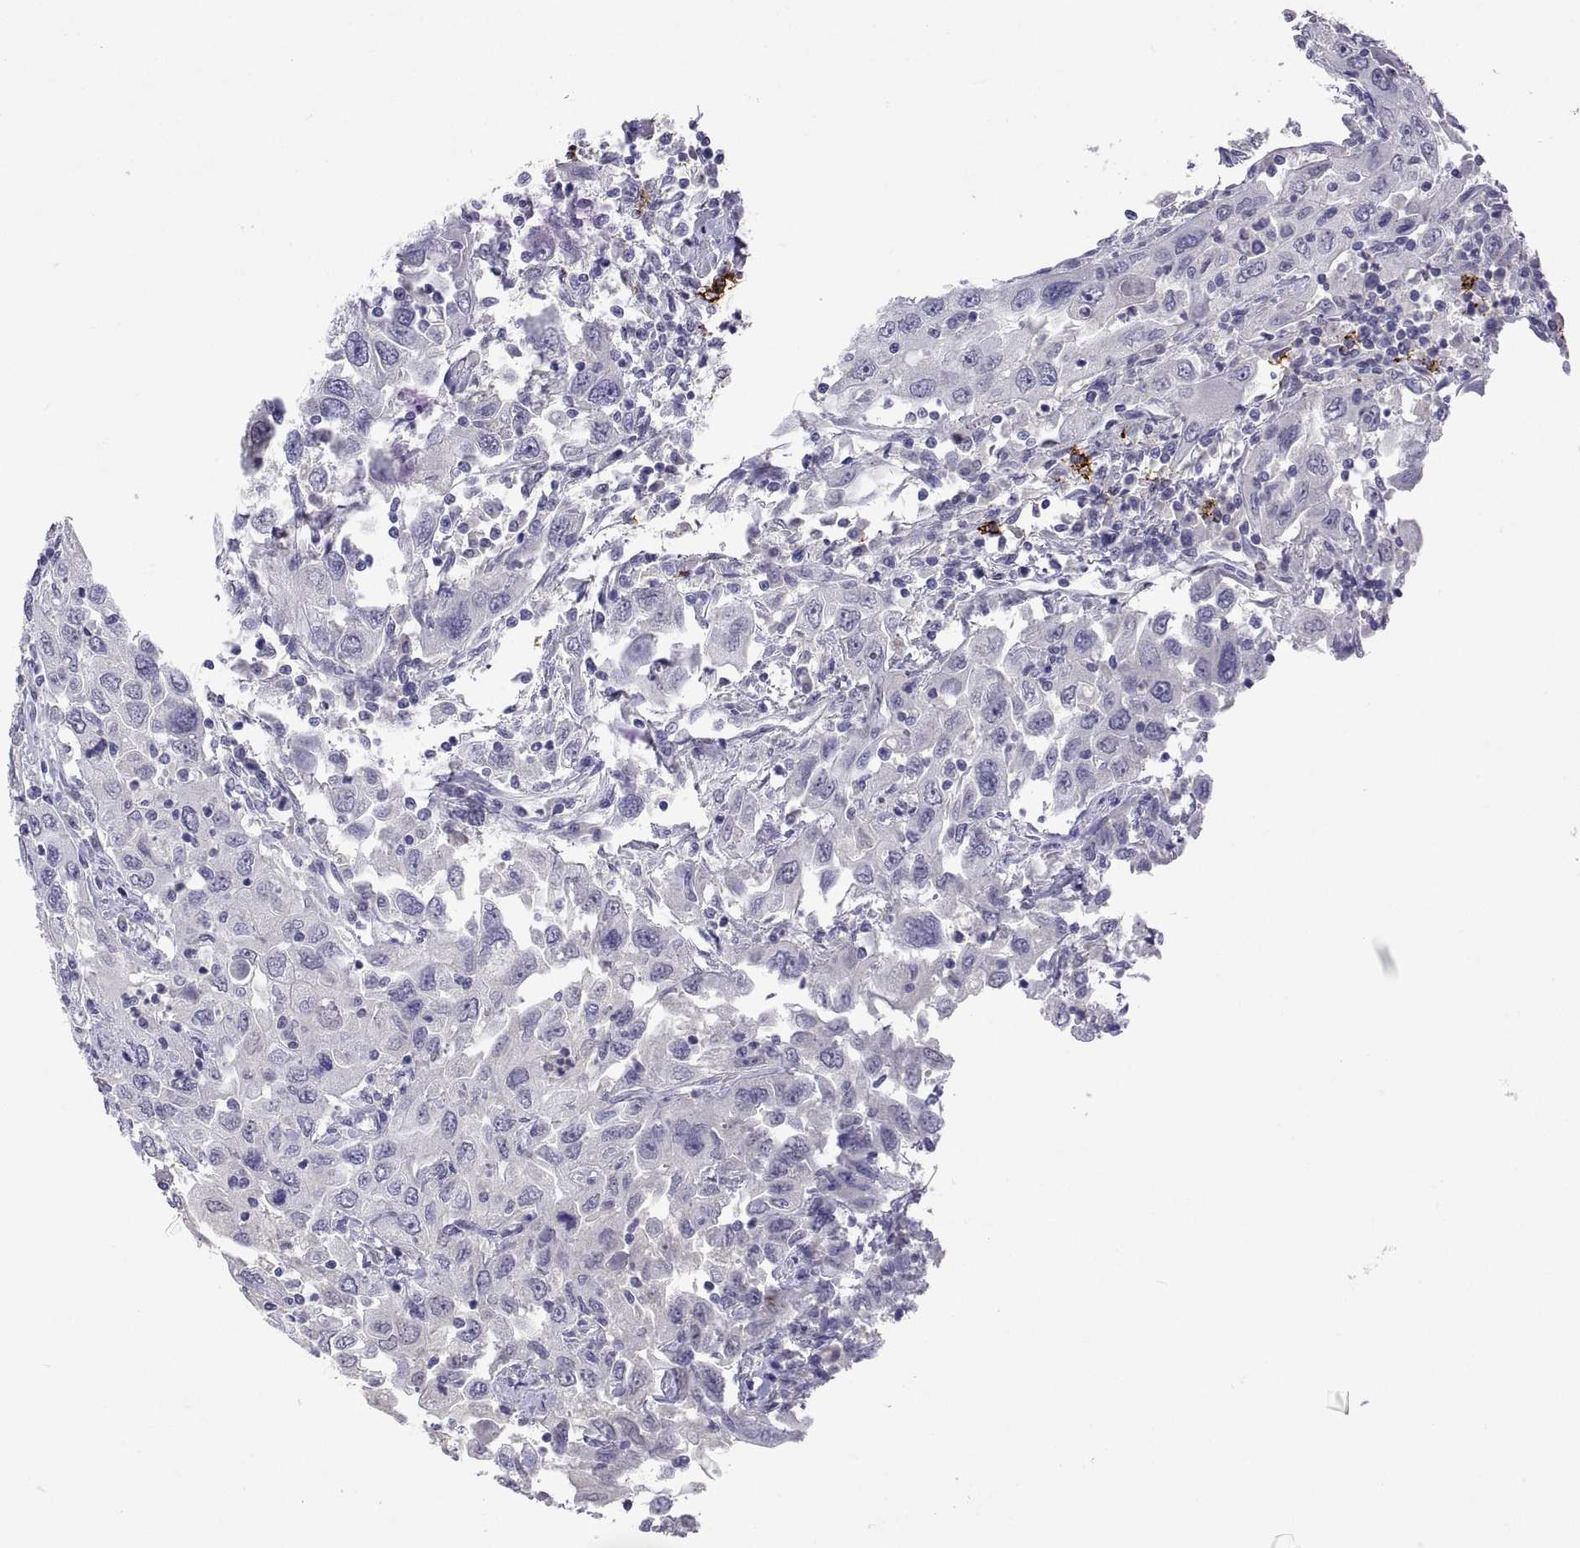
{"staining": {"intensity": "negative", "quantity": "none", "location": "none"}, "tissue": "urothelial cancer", "cell_type": "Tumor cells", "image_type": "cancer", "snomed": [{"axis": "morphology", "description": "Urothelial carcinoma, High grade"}, {"axis": "topography", "description": "Urinary bladder"}], "caption": "Protein analysis of high-grade urothelial carcinoma reveals no significant staining in tumor cells. (DAB (3,3'-diaminobenzidine) immunohistochemistry (IHC) visualized using brightfield microscopy, high magnification).", "gene": "MS4A1", "patient": {"sex": "male", "age": 76}}